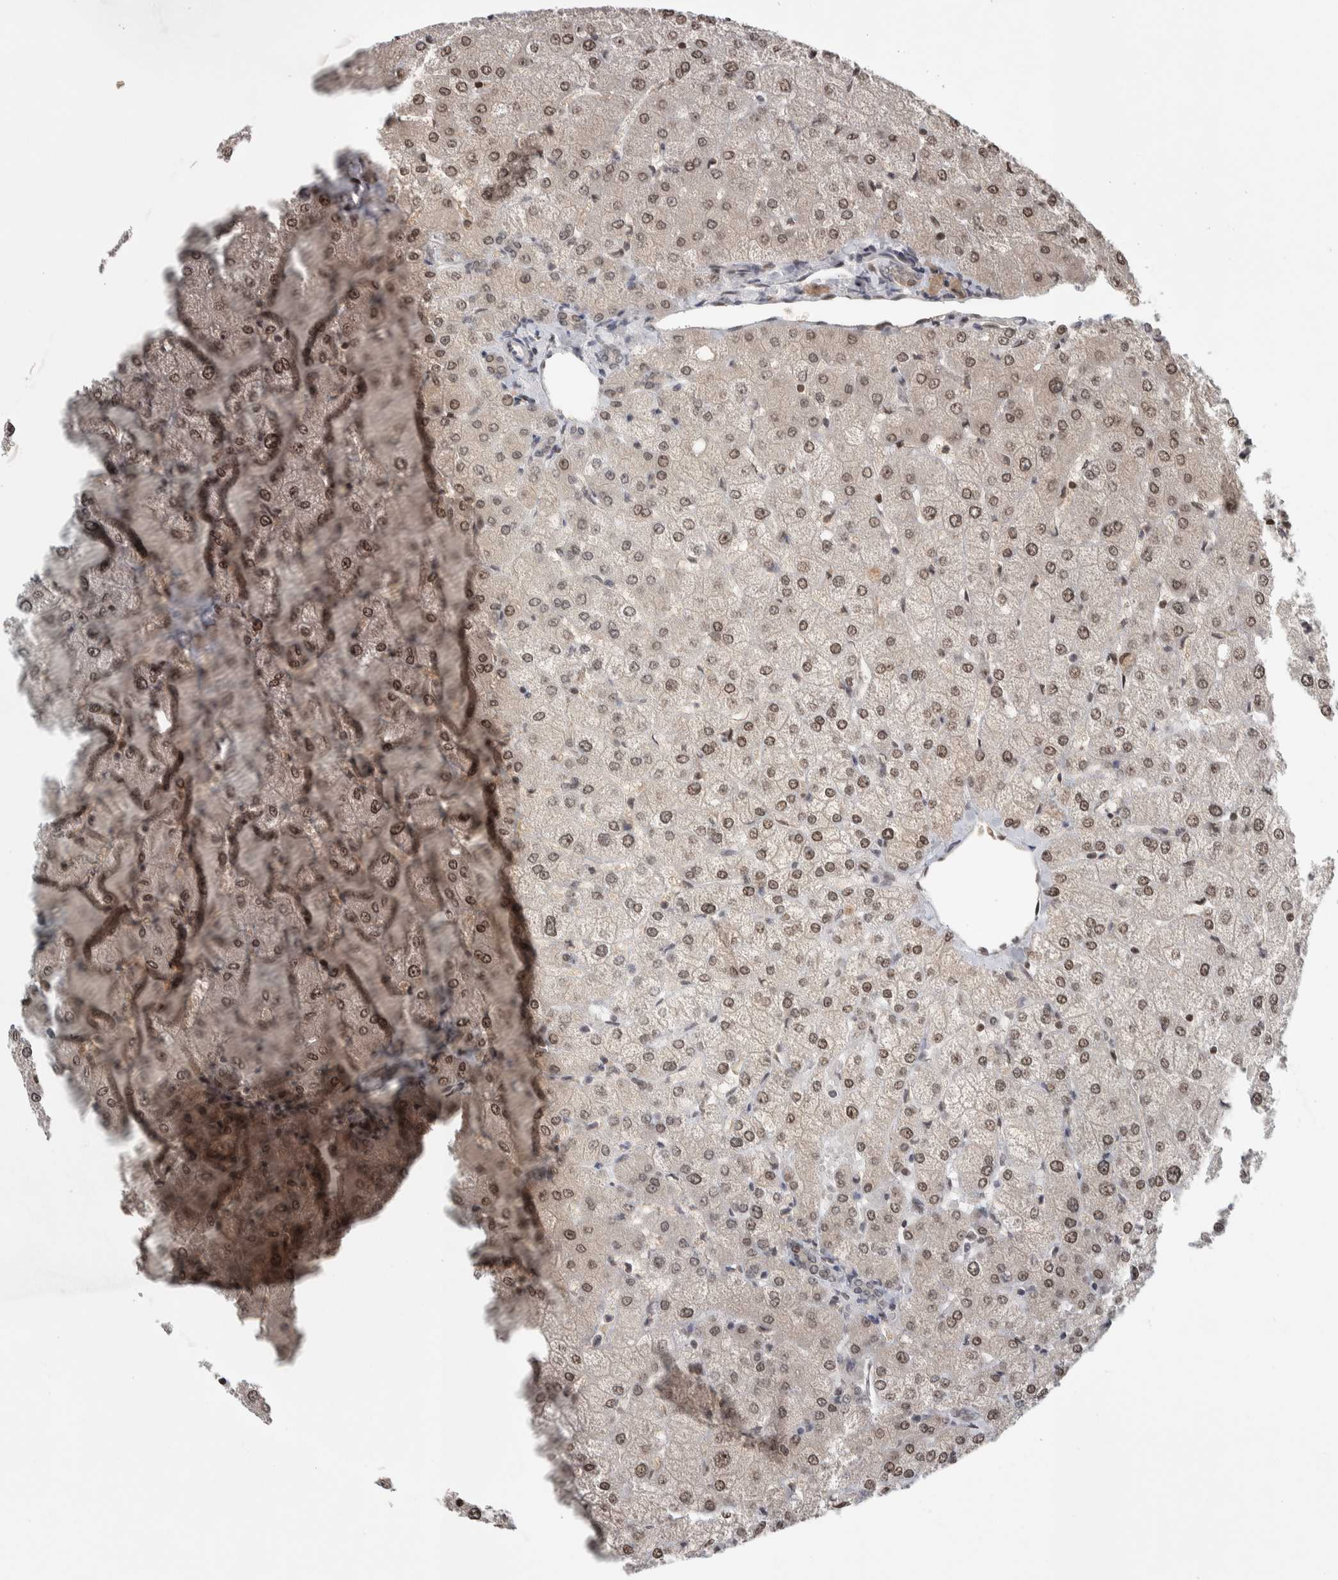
{"staining": {"intensity": "weak", "quantity": ">75%", "location": "nuclear"}, "tissue": "liver", "cell_type": "Cholangiocytes", "image_type": "normal", "snomed": [{"axis": "morphology", "description": "Normal tissue, NOS"}, {"axis": "topography", "description": "Liver"}], "caption": "Immunohistochemistry (IHC) of benign human liver displays low levels of weak nuclear staining in about >75% of cholangiocytes.", "gene": "ZSCAN21", "patient": {"sex": "female", "age": 54}}